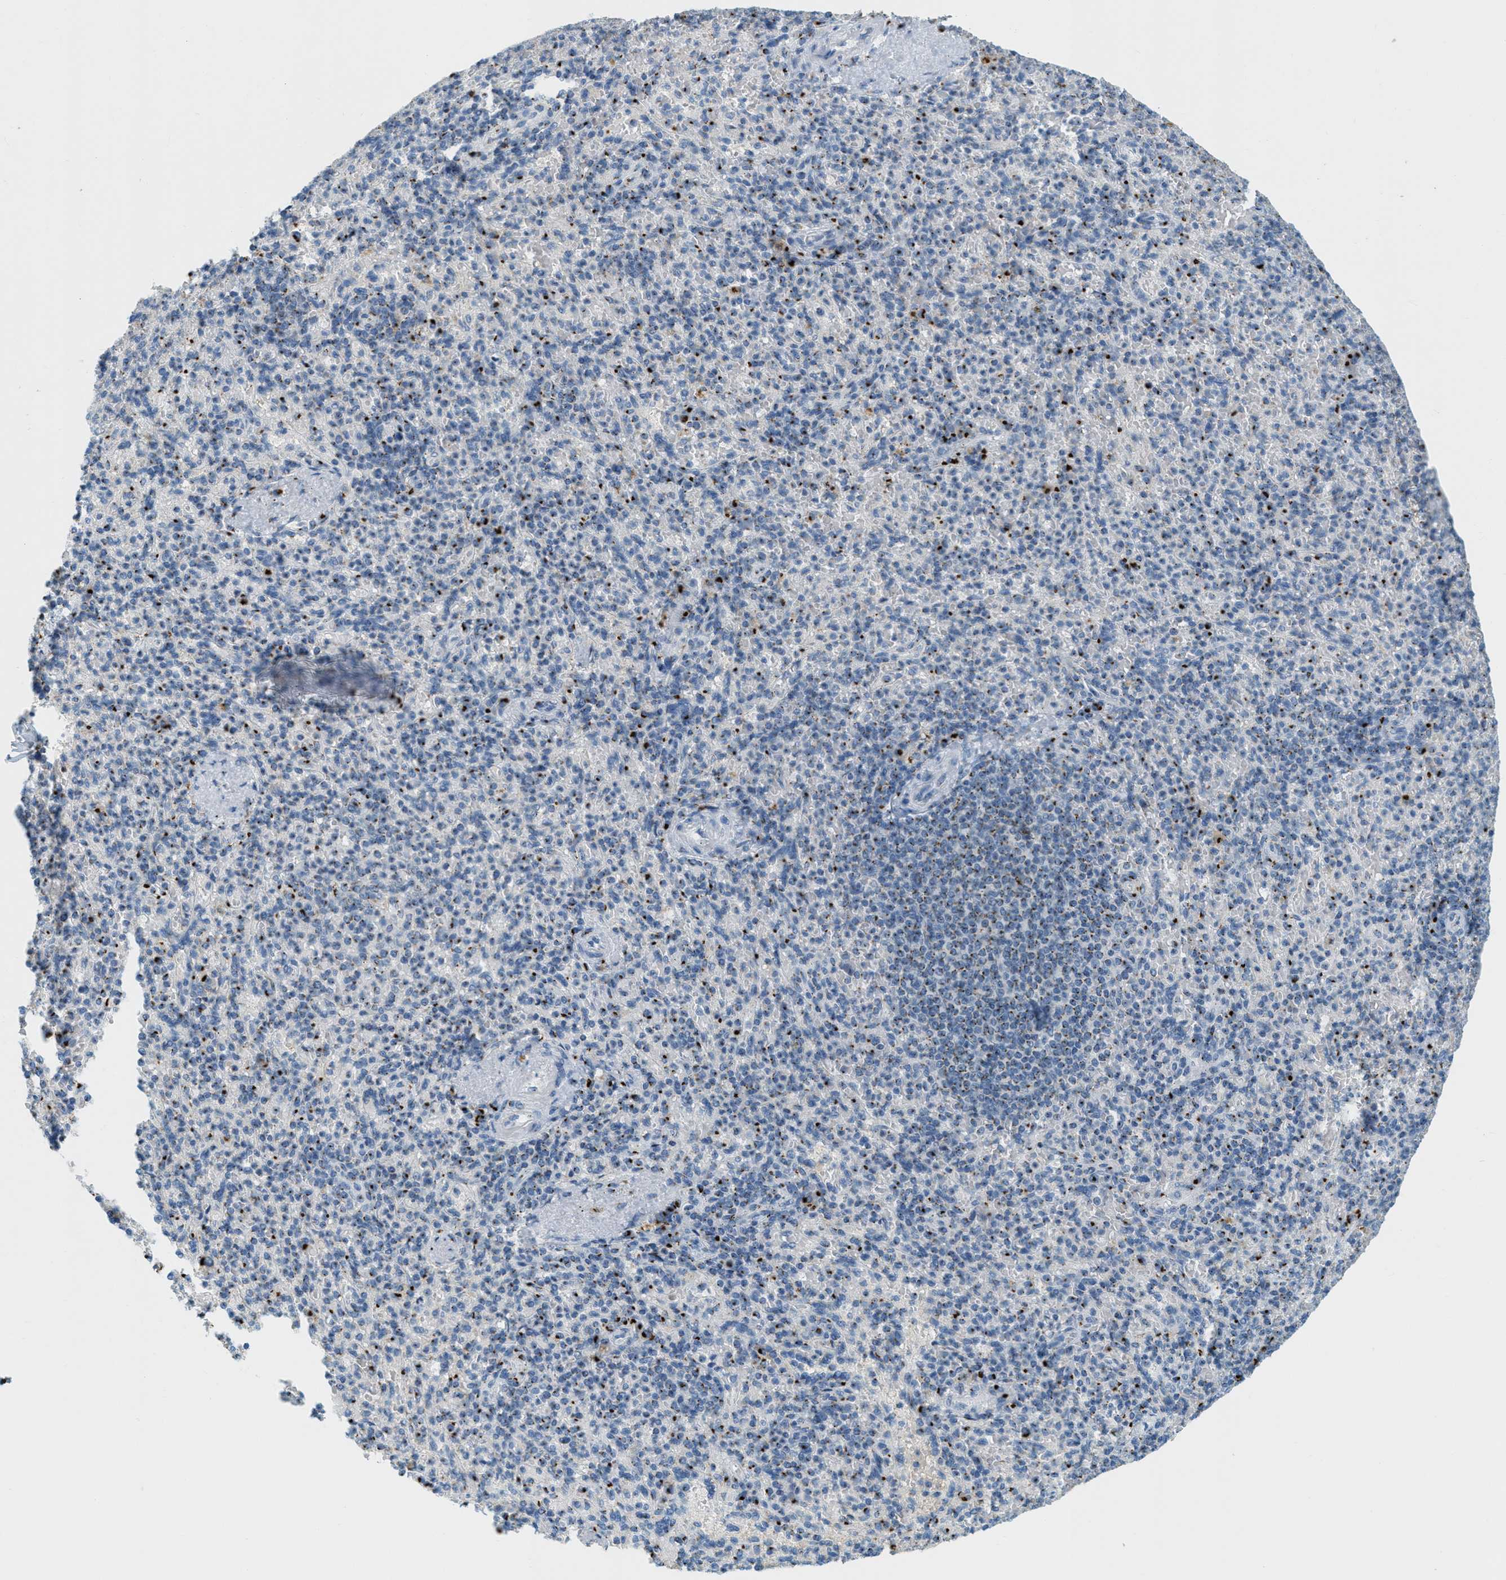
{"staining": {"intensity": "strong", "quantity": "25%-75%", "location": "cytoplasmic/membranous"}, "tissue": "spleen", "cell_type": "Cells in red pulp", "image_type": "normal", "snomed": [{"axis": "morphology", "description": "Normal tissue, NOS"}, {"axis": "topography", "description": "Spleen"}], "caption": "Immunohistochemistry micrograph of normal human spleen stained for a protein (brown), which displays high levels of strong cytoplasmic/membranous positivity in about 25%-75% of cells in red pulp.", "gene": "ENTPD4", "patient": {"sex": "female", "age": 74}}